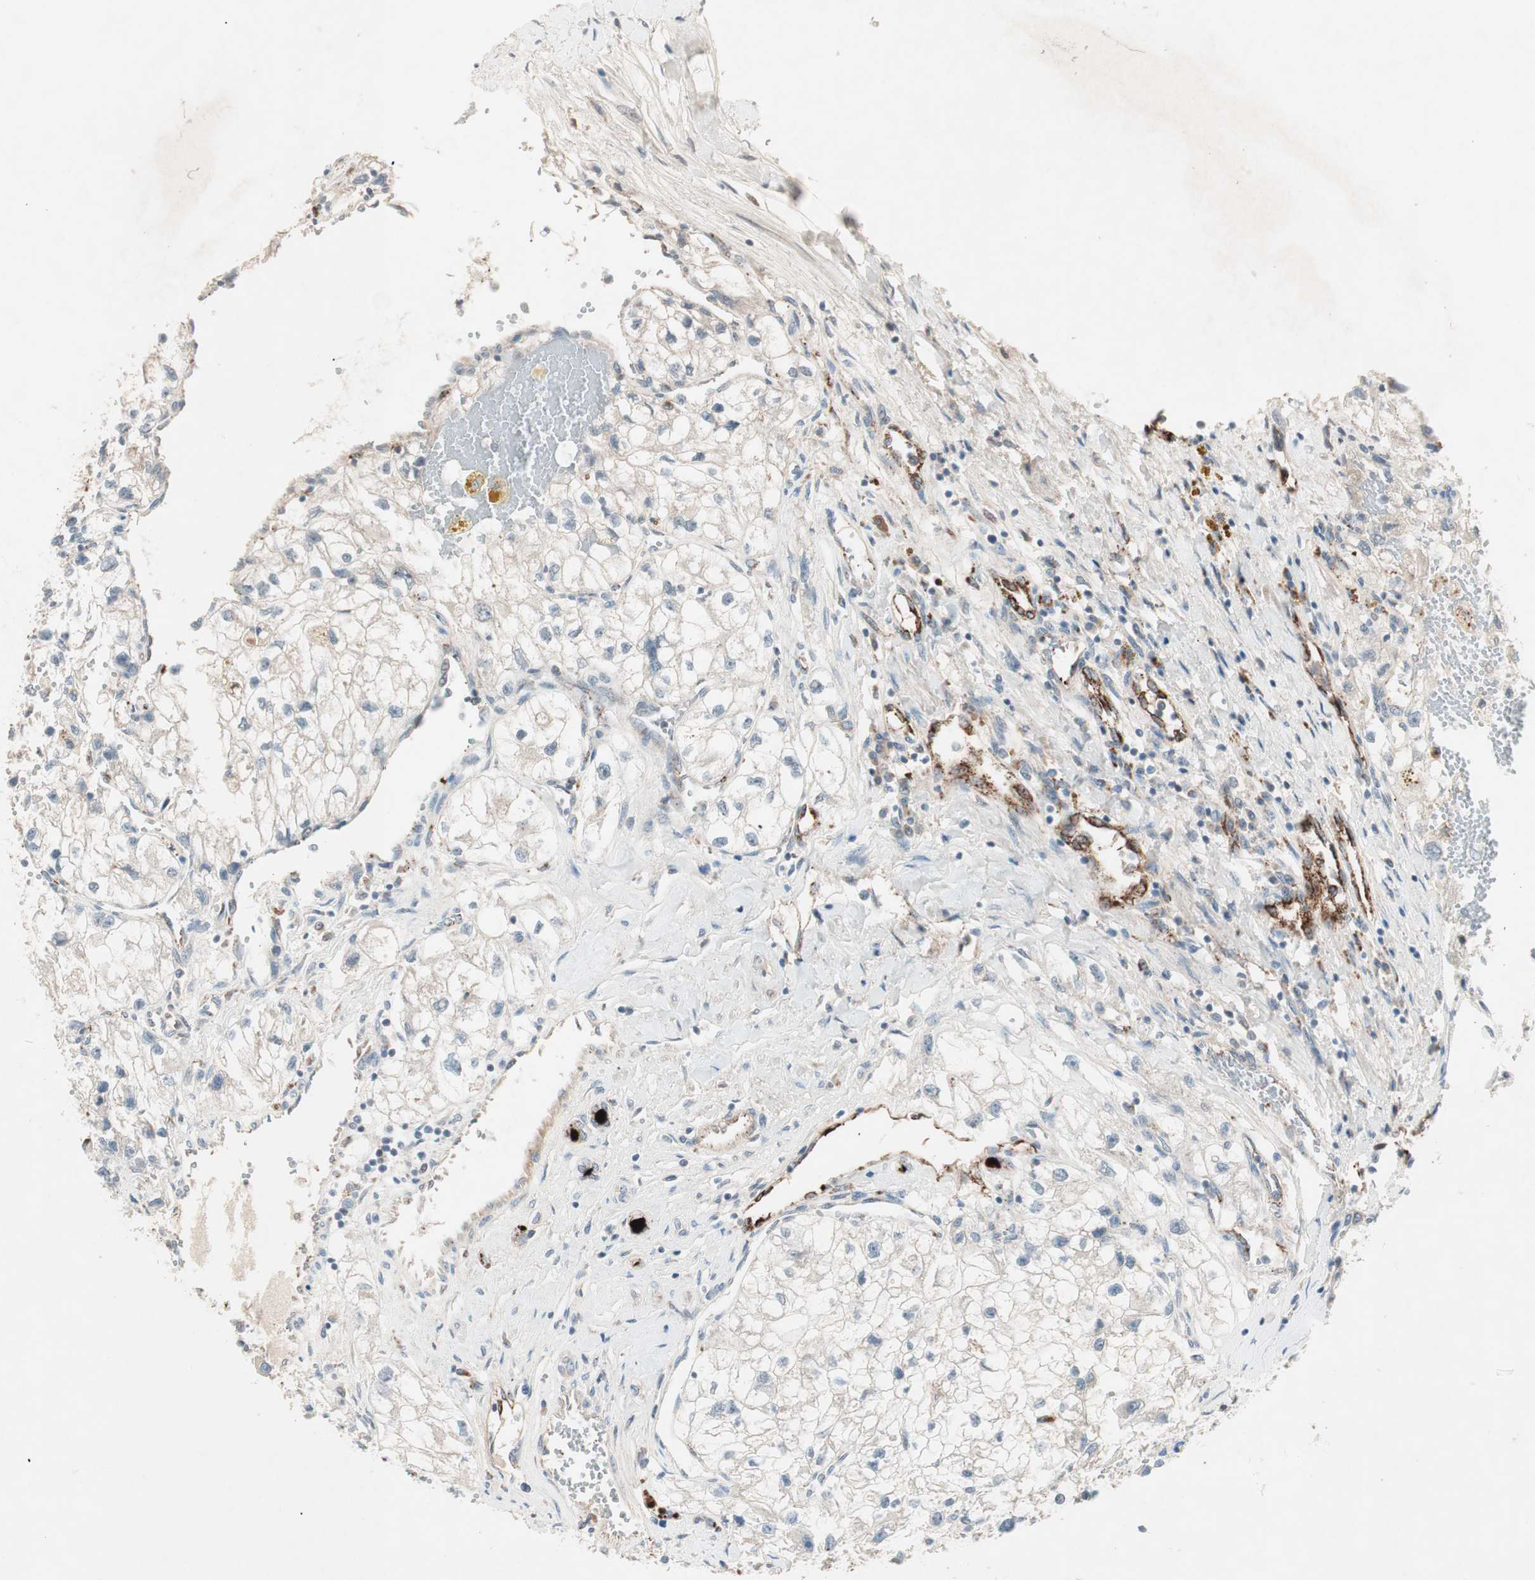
{"staining": {"intensity": "negative", "quantity": "none", "location": "none"}, "tissue": "renal cancer", "cell_type": "Tumor cells", "image_type": "cancer", "snomed": [{"axis": "morphology", "description": "Adenocarcinoma, NOS"}, {"axis": "topography", "description": "Kidney"}], "caption": "Immunohistochemical staining of human renal cancer demonstrates no significant expression in tumor cells.", "gene": "FGFR4", "patient": {"sex": "female", "age": 70}}